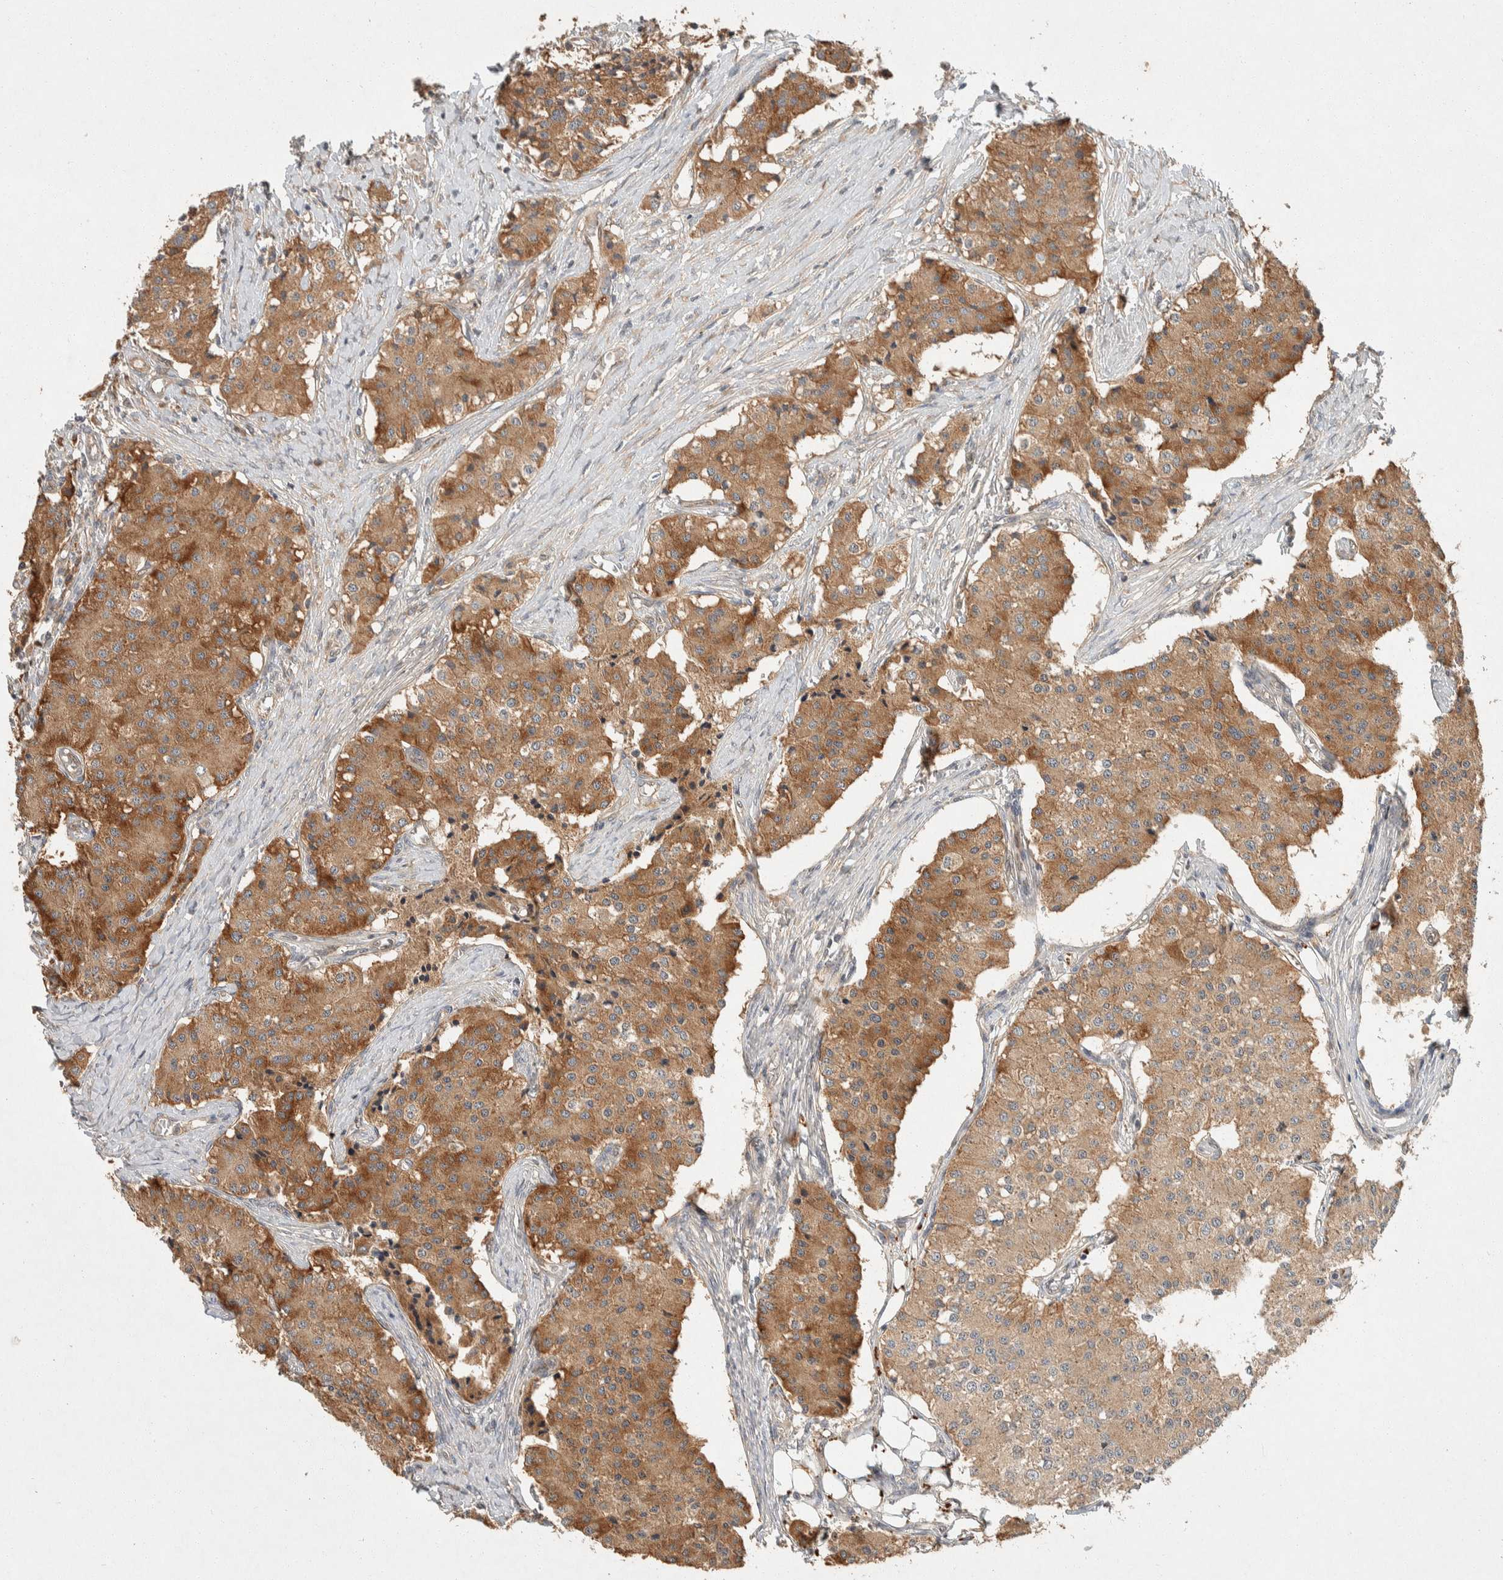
{"staining": {"intensity": "moderate", "quantity": ">75%", "location": "cytoplasmic/membranous"}, "tissue": "carcinoid", "cell_type": "Tumor cells", "image_type": "cancer", "snomed": [{"axis": "morphology", "description": "Carcinoid, malignant, NOS"}, {"axis": "topography", "description": "Colon"}], "caption": "Carcinoid tissue exhibits moderate cytoplasmic/membranous positivity in about >75% of tumor cells, visualized by immunohistochemistry.", "gene": "PXK", "patient": {"sex": "female", "age": 52}}